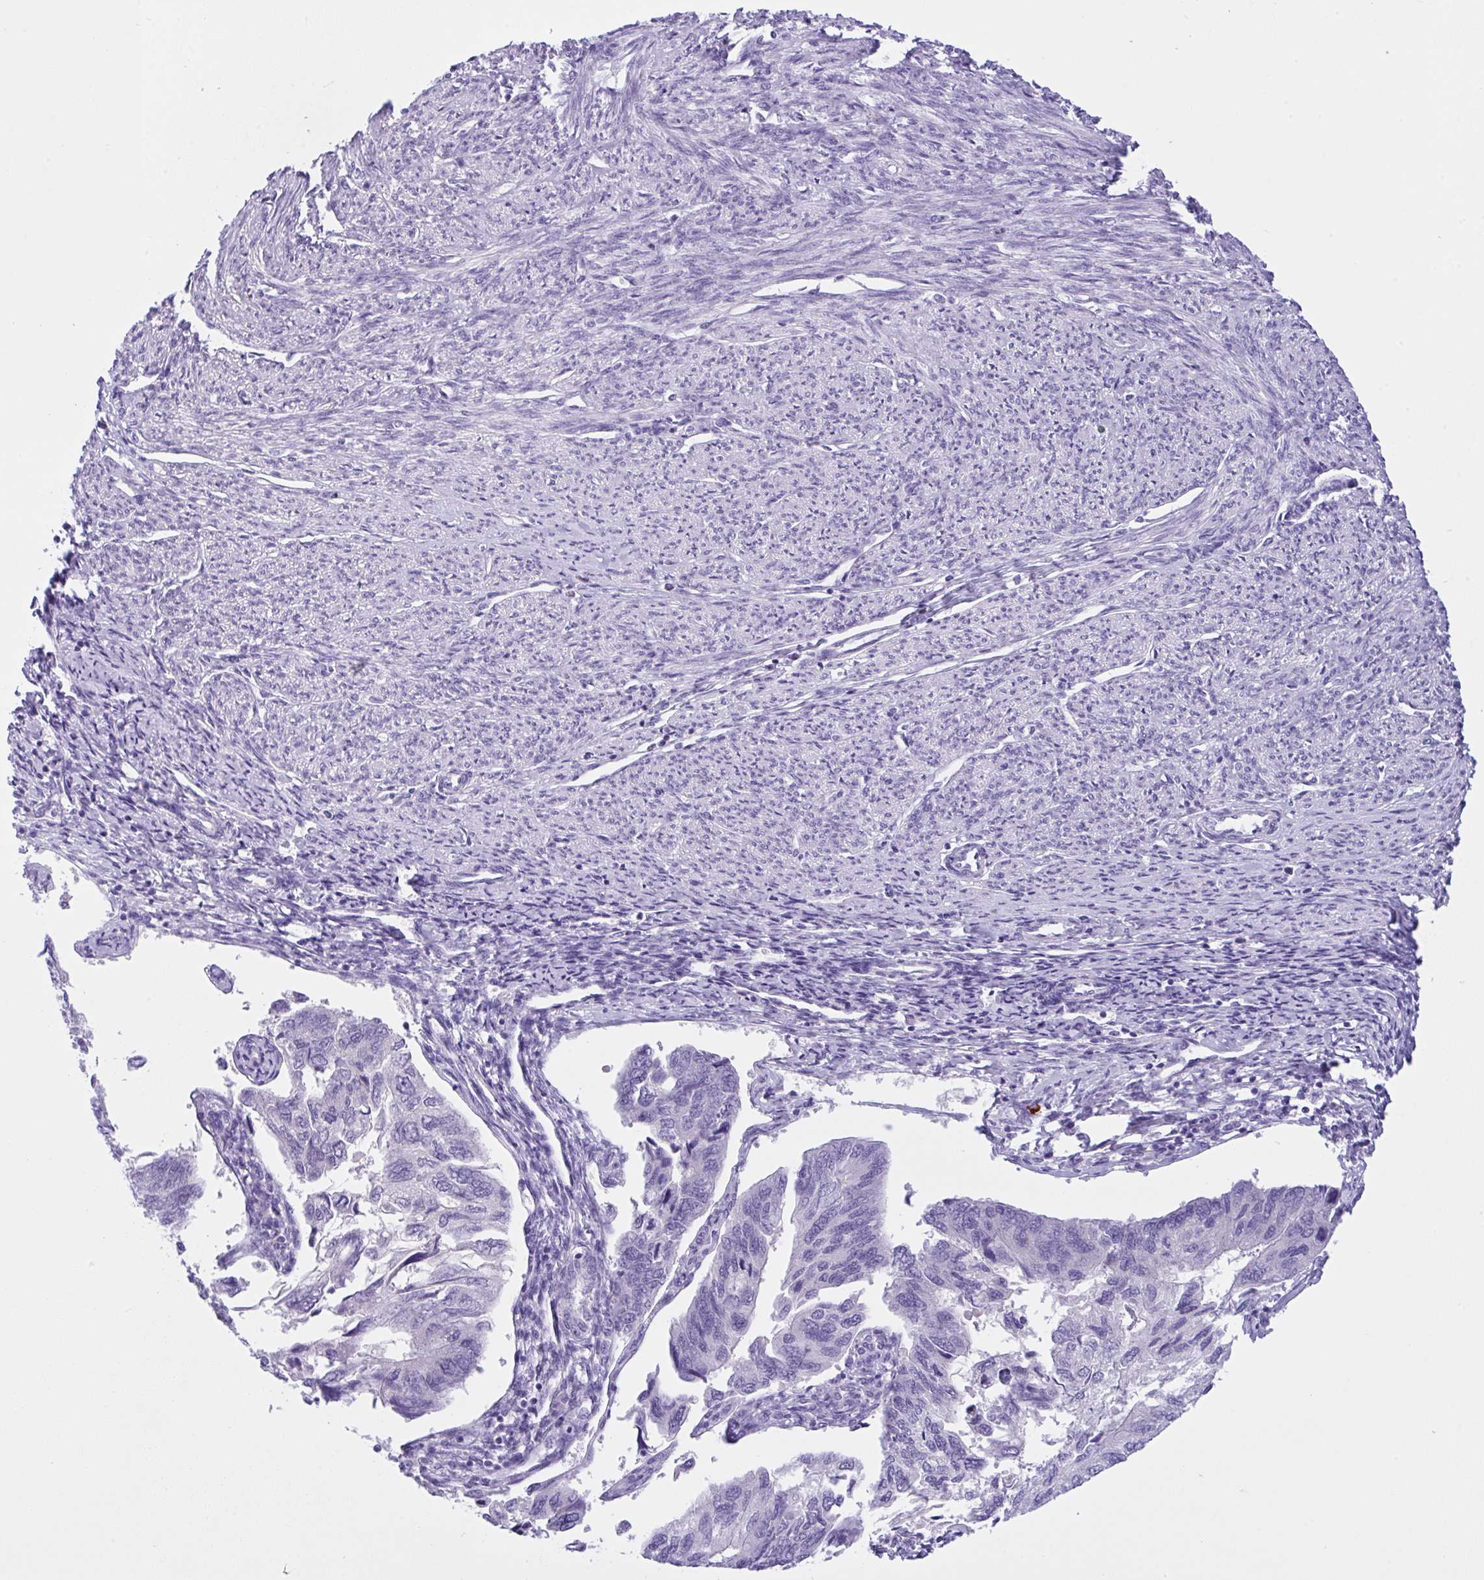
{"staining": {"intensity": "negative", "quantity": "none", "location": "none"}, "tissue": "endometrial cancer", "cell_type": "Tumor cells", "image_type": "cancer", "snomed": [{"axis": "morphology", "description": "Carcinoma, NOS"}, {"axis": "topography", "description": "Uterus"}], "caption": "An immunohistochemistry micrograph of endometrial cancer (carcinoma) is shown. There is no staining in tumor cells of endometrial cancer (carcinoma).", "gene": "NCF1", "patient": {"sex": "female", "age": 76}}